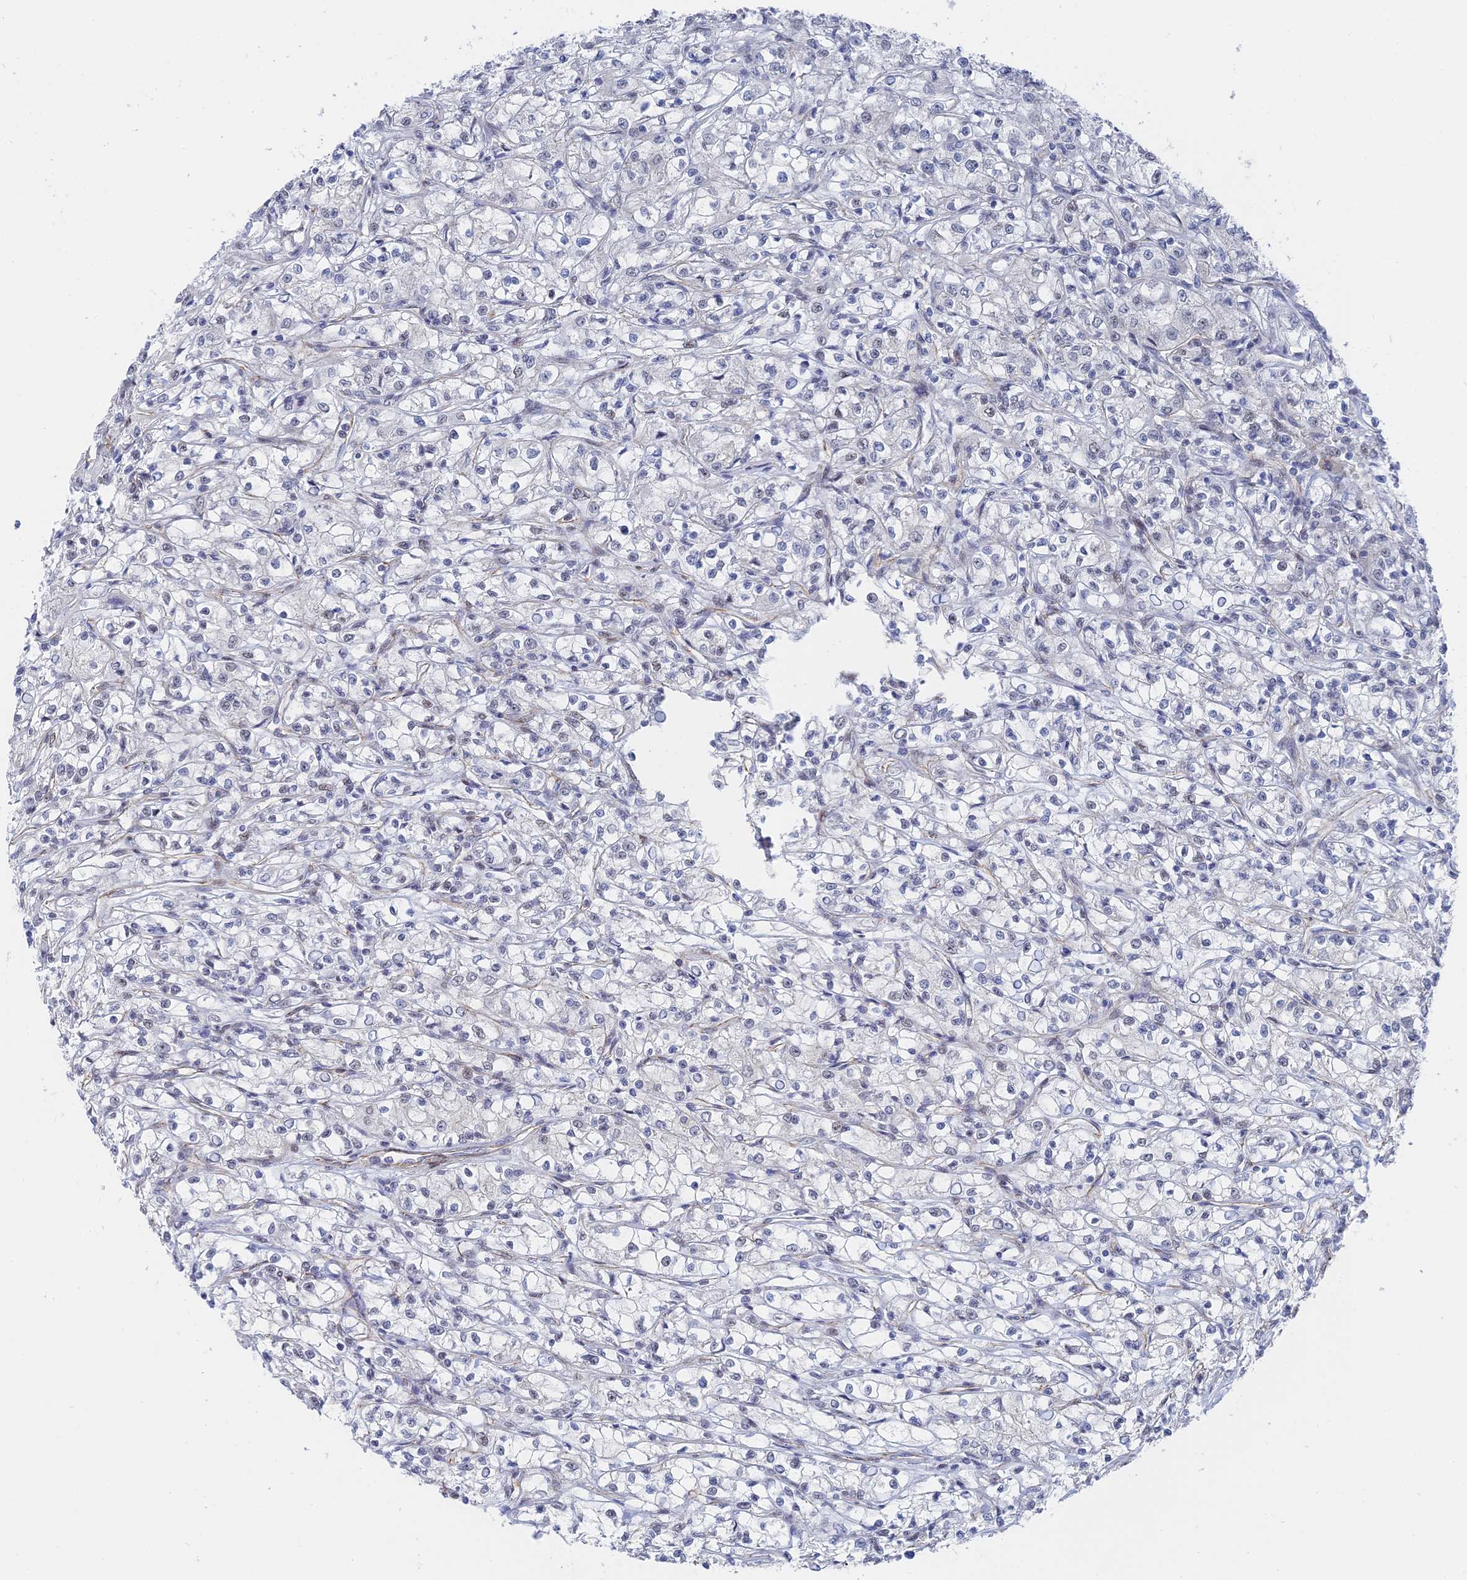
{"staining": {"intensity": "negative", "quantity": "none", "location": "none"}, "tissue": "renal cancer", "cell_type": "Tumor cells", "image_type": "cancer", "snomed": [{"axis": "morphology", "description": "Adenocarcinoma, NOS"}, {"axis": "topography", "description": "Kidney"}], "caption": "High power microscopy micrograph of an immunohistochemistry image of renal cancer (adenocarcinoma), revealing no significant positivity in tumor cells.", "gene": "CFAP92", "patient": {"sex": "female", "age": 59}}